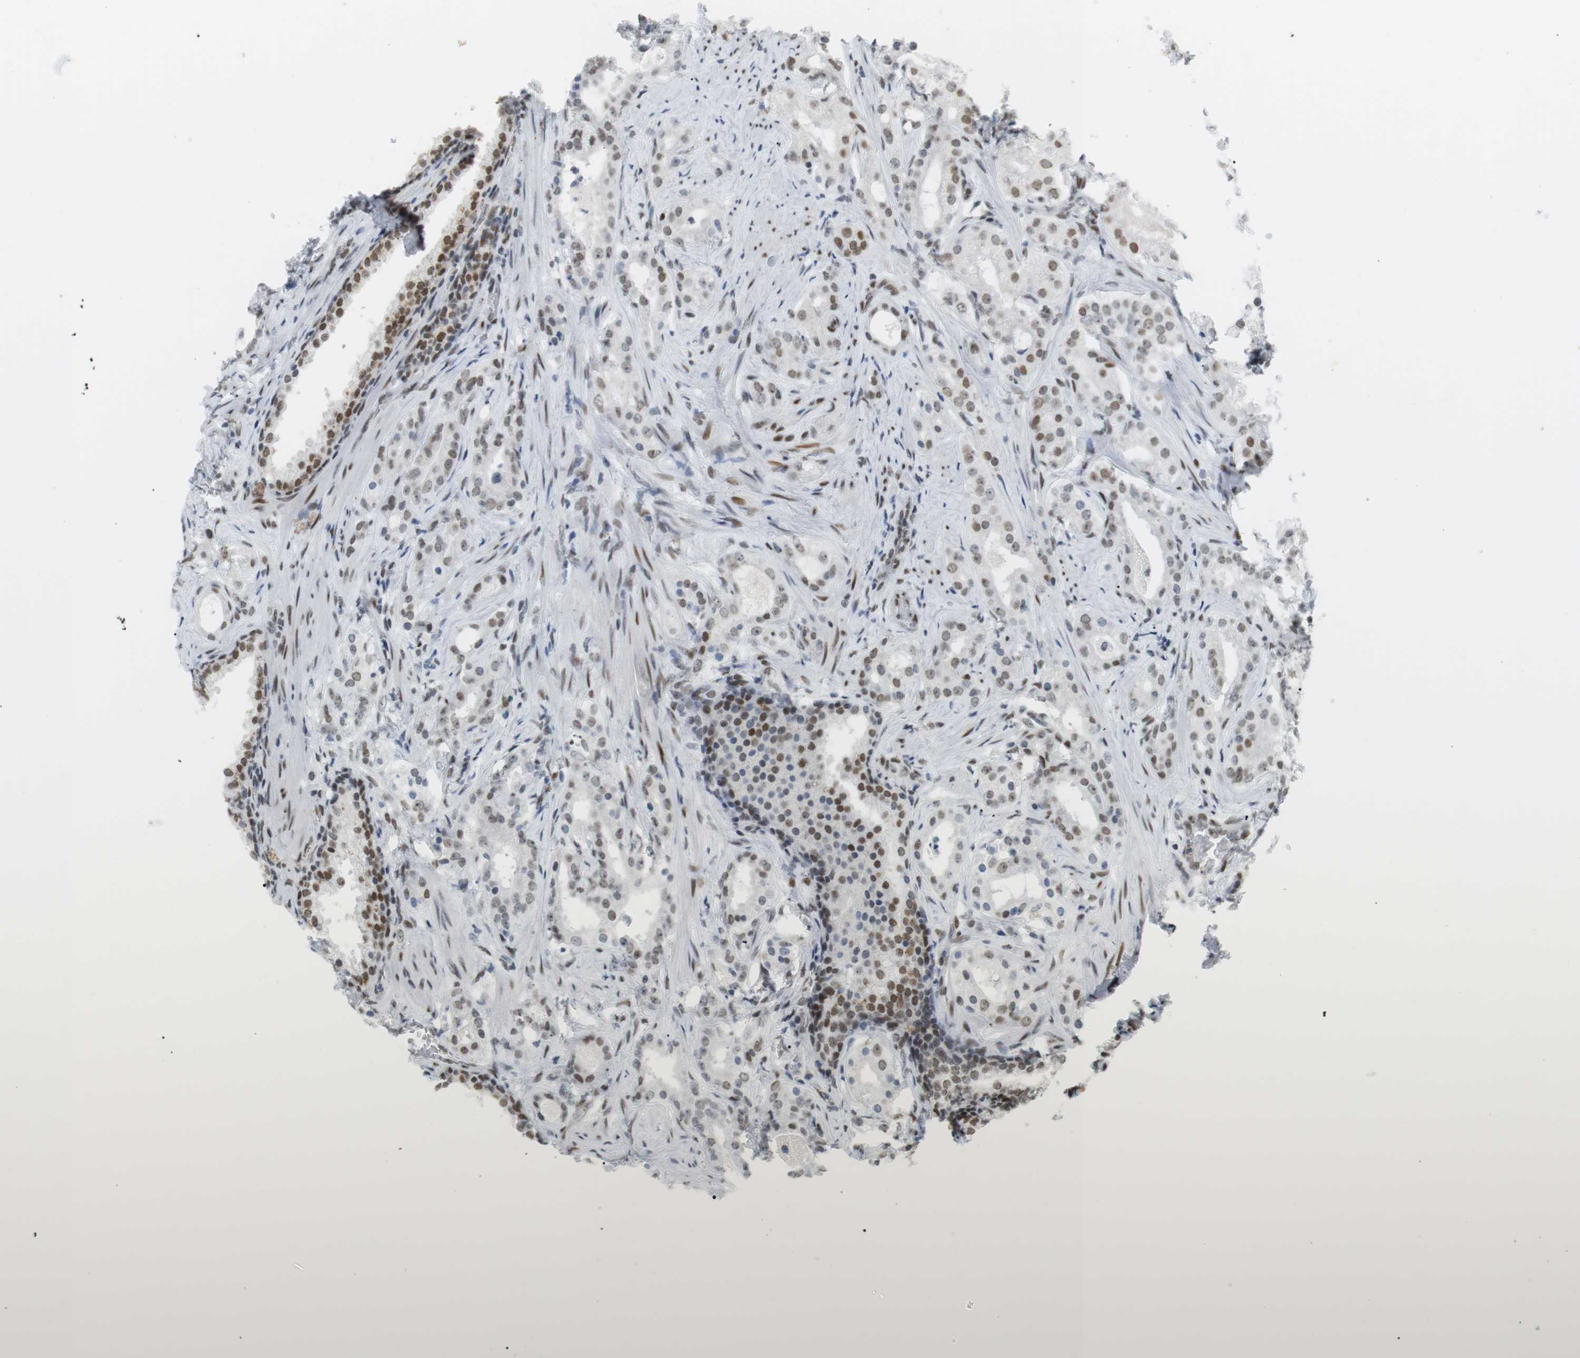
{"staining": {"intensity": "moderate", "quantity": "<25%", "location": "nuclear"}, "tissue": "prostate cancer", "cell_type": "Tumor cells", "image_type": "cancer", "snomed": [{"axis": "morphology", "description": "Adenocarcinoma, Low grade"}, {"axis": "topography", "description": "Prostate"}], "caption": "An image of human low-grade adenocarcinoma (prostate) stained for a protein shows moderate nuclear brown staining in tumor cells.", "gene": "BMI1", "patient": {"sex": "male", "age": 59}}